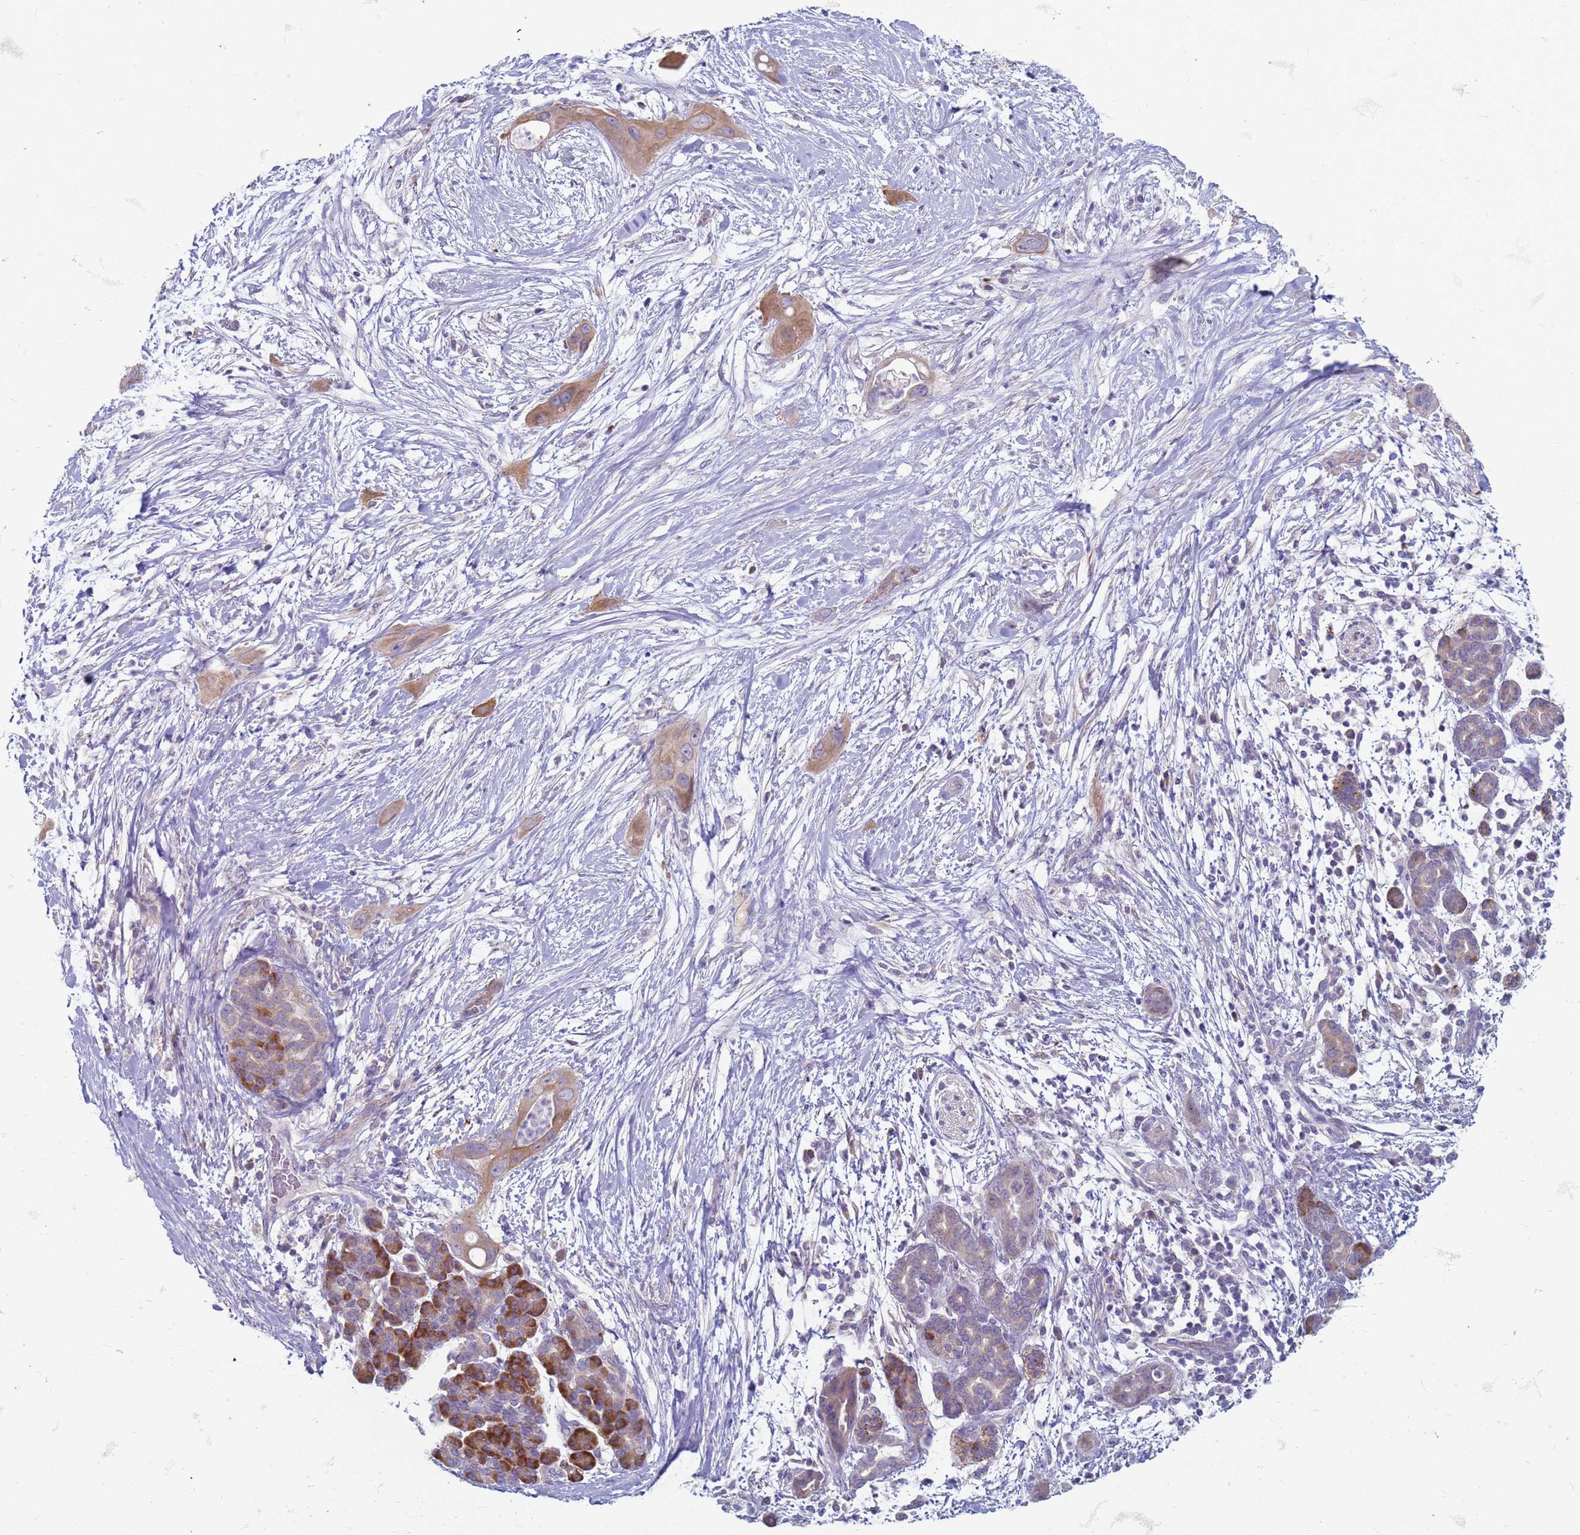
{"staining": {"intensity": "moderate", "quantity": "<25%", "location": "cytoplasmic/membranous"}, "tissue": "pancreatic cancer", "cell_type": "Tumor cells", "image_type": "cancer", "snomed": [{"axis": "morphology", "description": "Adenocarcinoma, NOS"}, {"axis": "topography", "description": "Pancreas"}], "caption": "IHC photomicrograph of human pancreatic adenocarcinoma stained for a protein (brown), which reveals low levels of moderate cytoplasmic/membranous staining in approximately <25% of tumor cells.", "gene": "SUCO", "patient": {"sex": "male", "age": 59}}